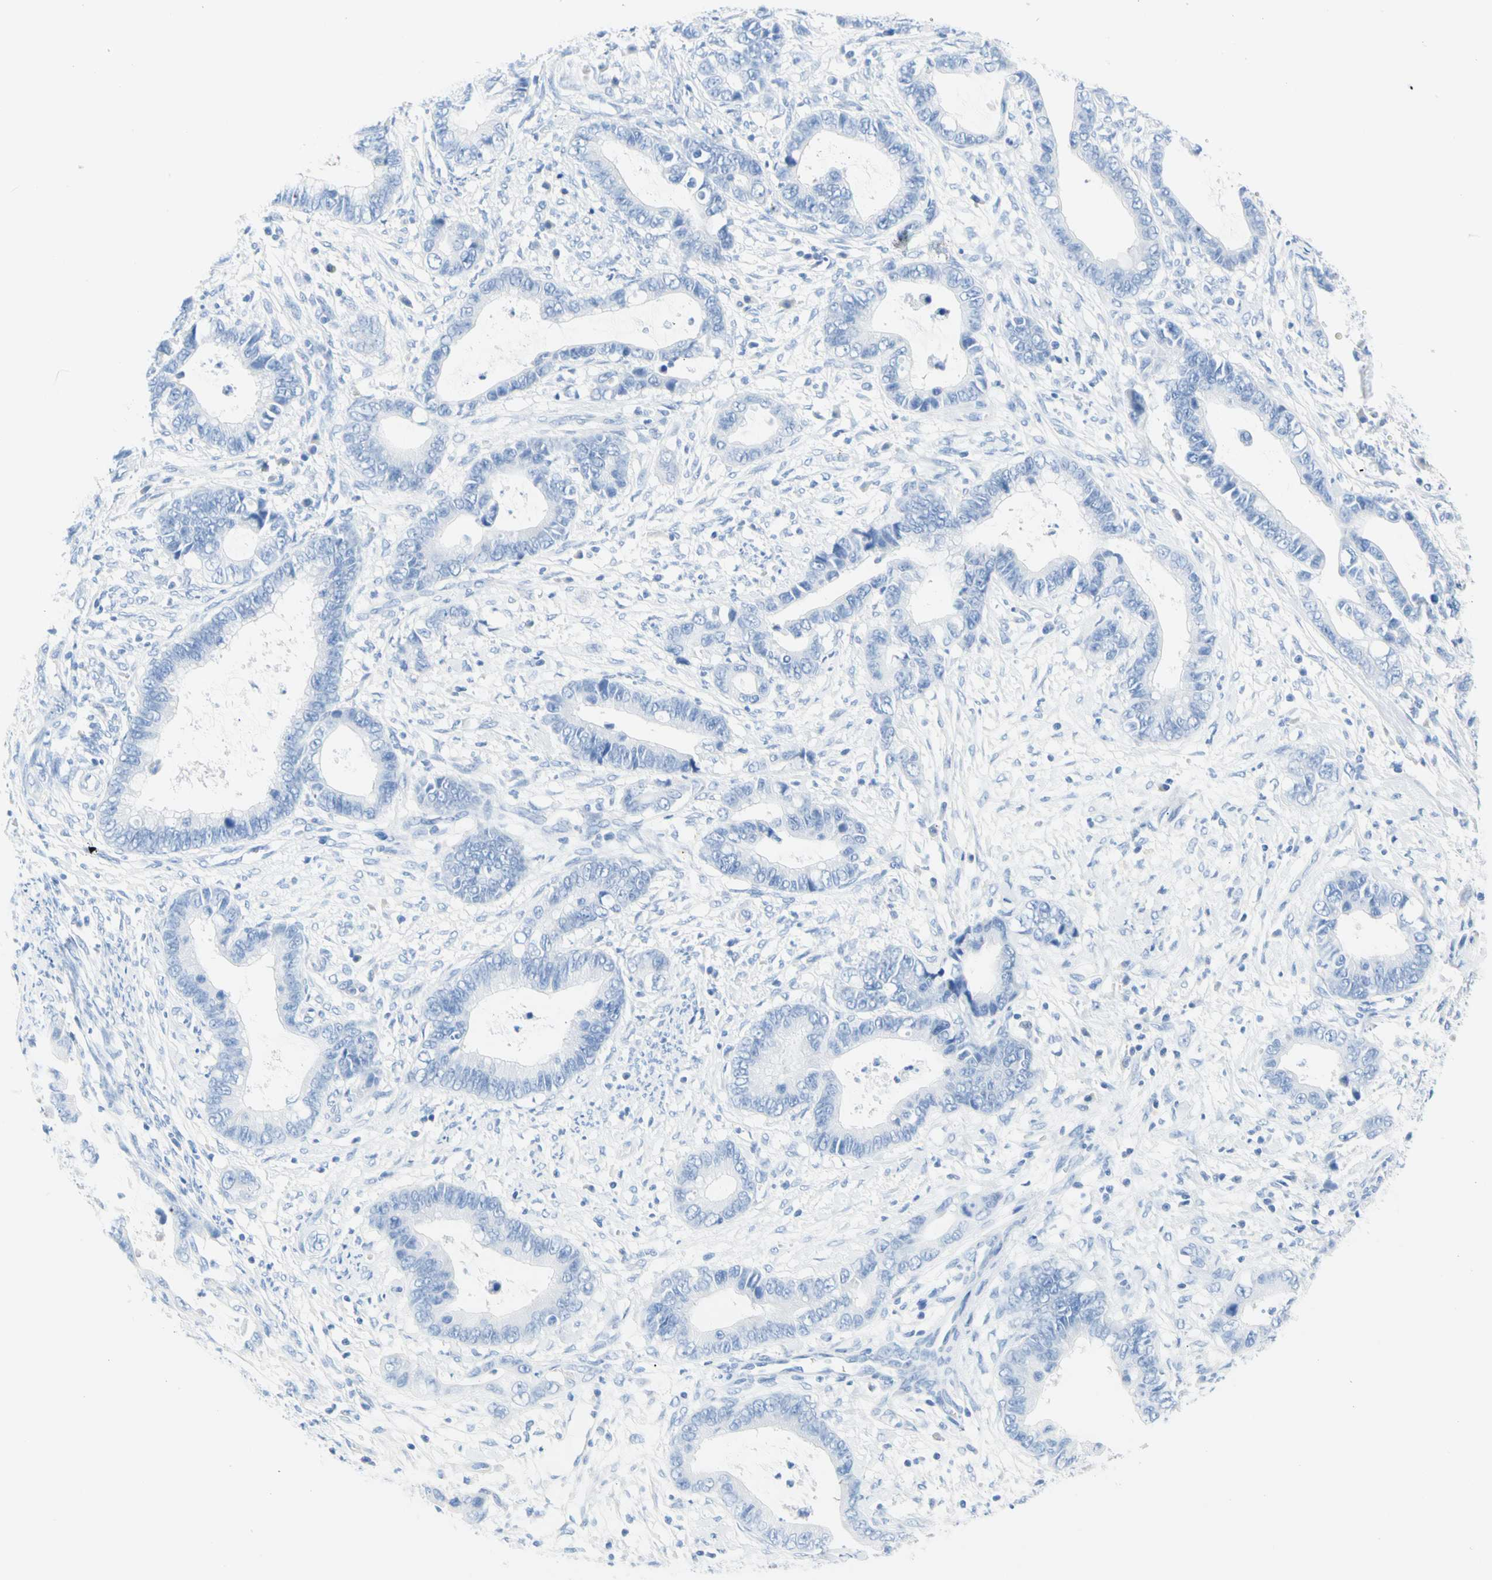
{"staining": {"intensity": "negative", "quantity": "none", "location": "none"}, "tissue": "cervical cancer", "cell_type": "Tumor cells", "image_type": "cancer", "snomed": [{"axis": "morphology", "description": "Adenocarcinoma, NOS"}, {"axis": "topography", "description": "Cervix"}], "caption": "DAB immunohistochemical staining of cervical cancer (adenocarcinoma) exhibits no significant positivity in tumor cells.", "gene": "CEL", "patient": {"sex": "female", "age": 44}}